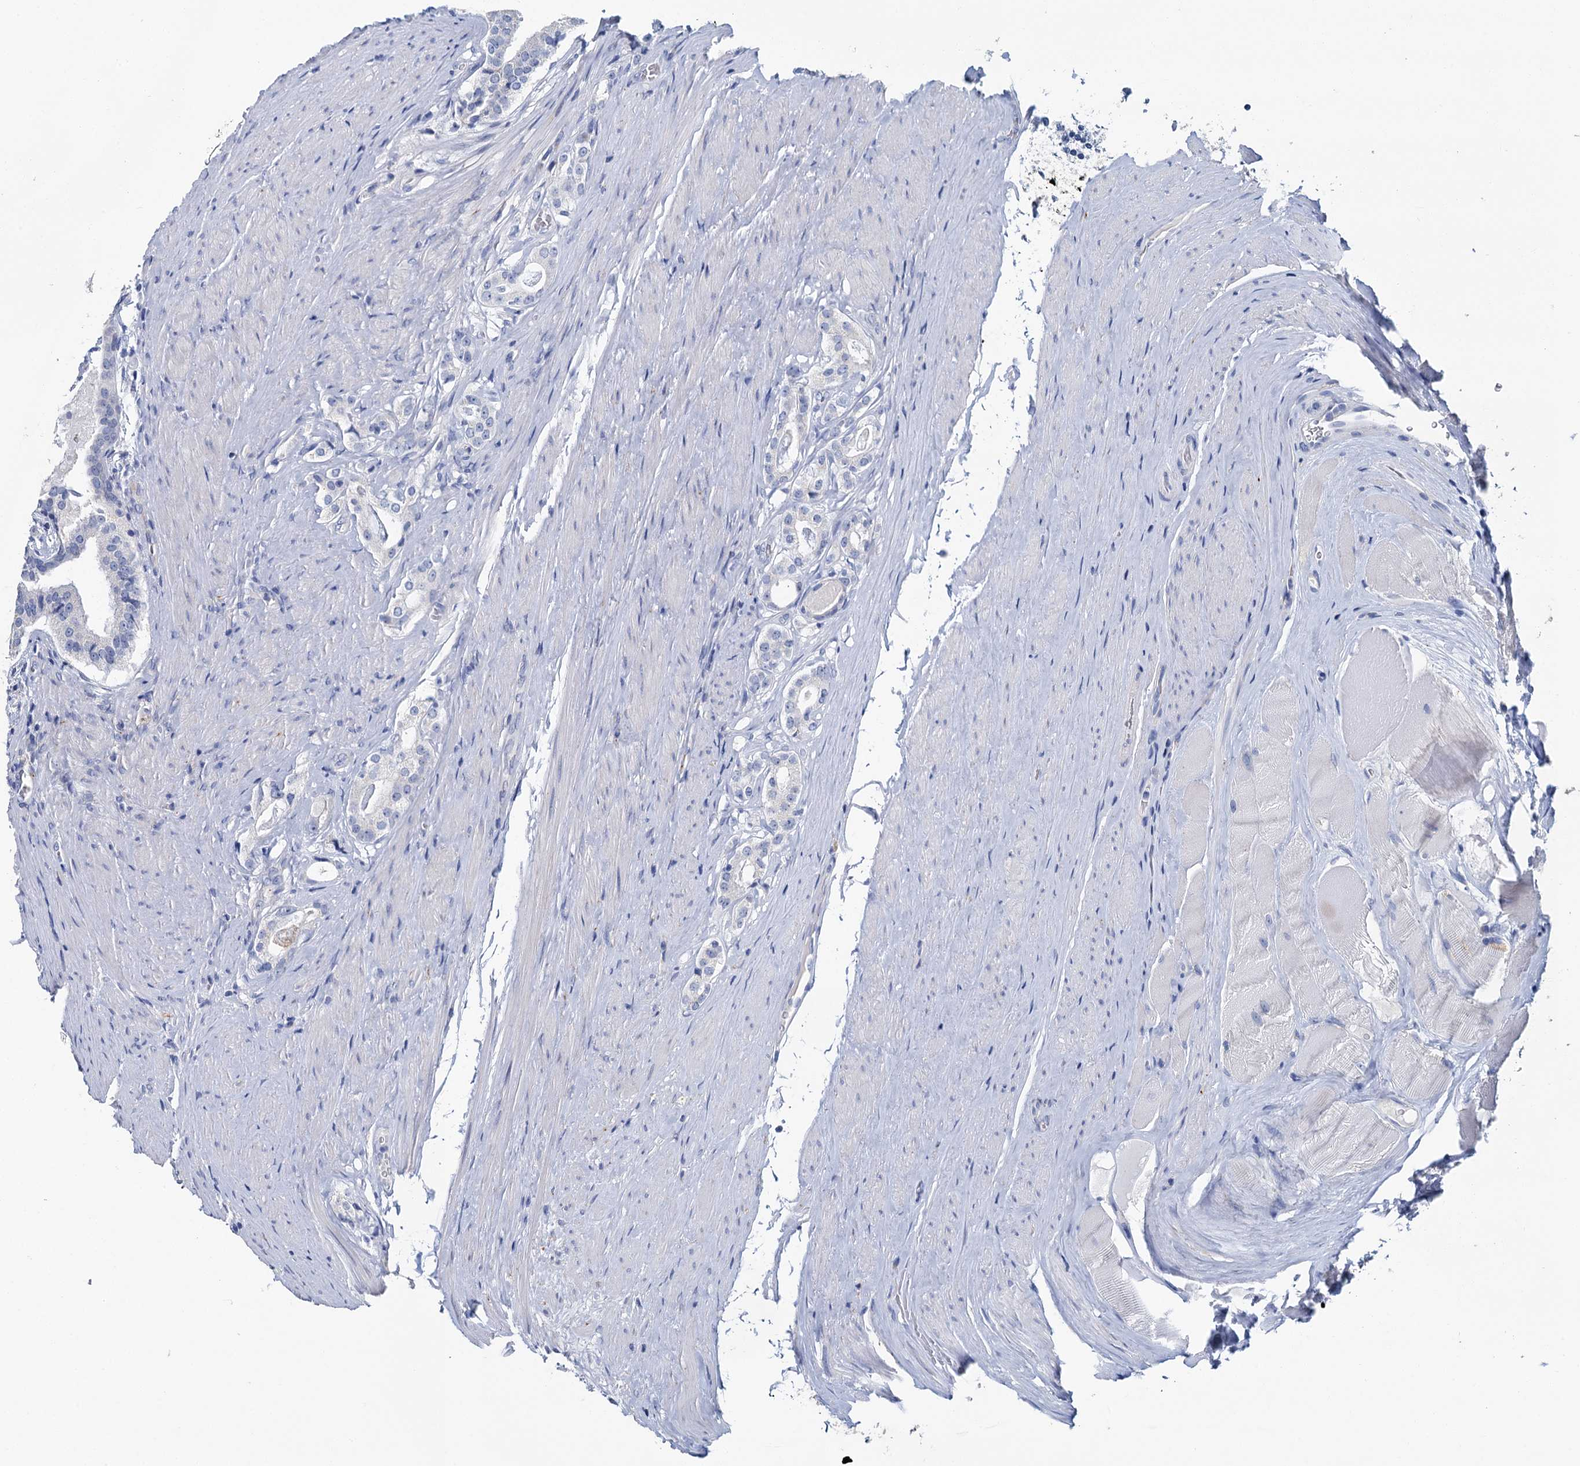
{"staining": {"intensity": "negative", "quantity": "none", "location": "none"}, "tissue": "prostate cancer", "cell_type": "Tumor cells", "image_type": "cancer", "snomed": [{"axis": "morphology", "description": "Adenocarcinoma, High grade"}, {"axis": "topography", "description": "Prostate"}], "caption": "Image shows no significant protein positivity in tumor cells of prostate cancer. (IHC, brightfield microscopy, high magnification).", "gene": "SNCB", "patient": {"sex": "male", "age": 63}}